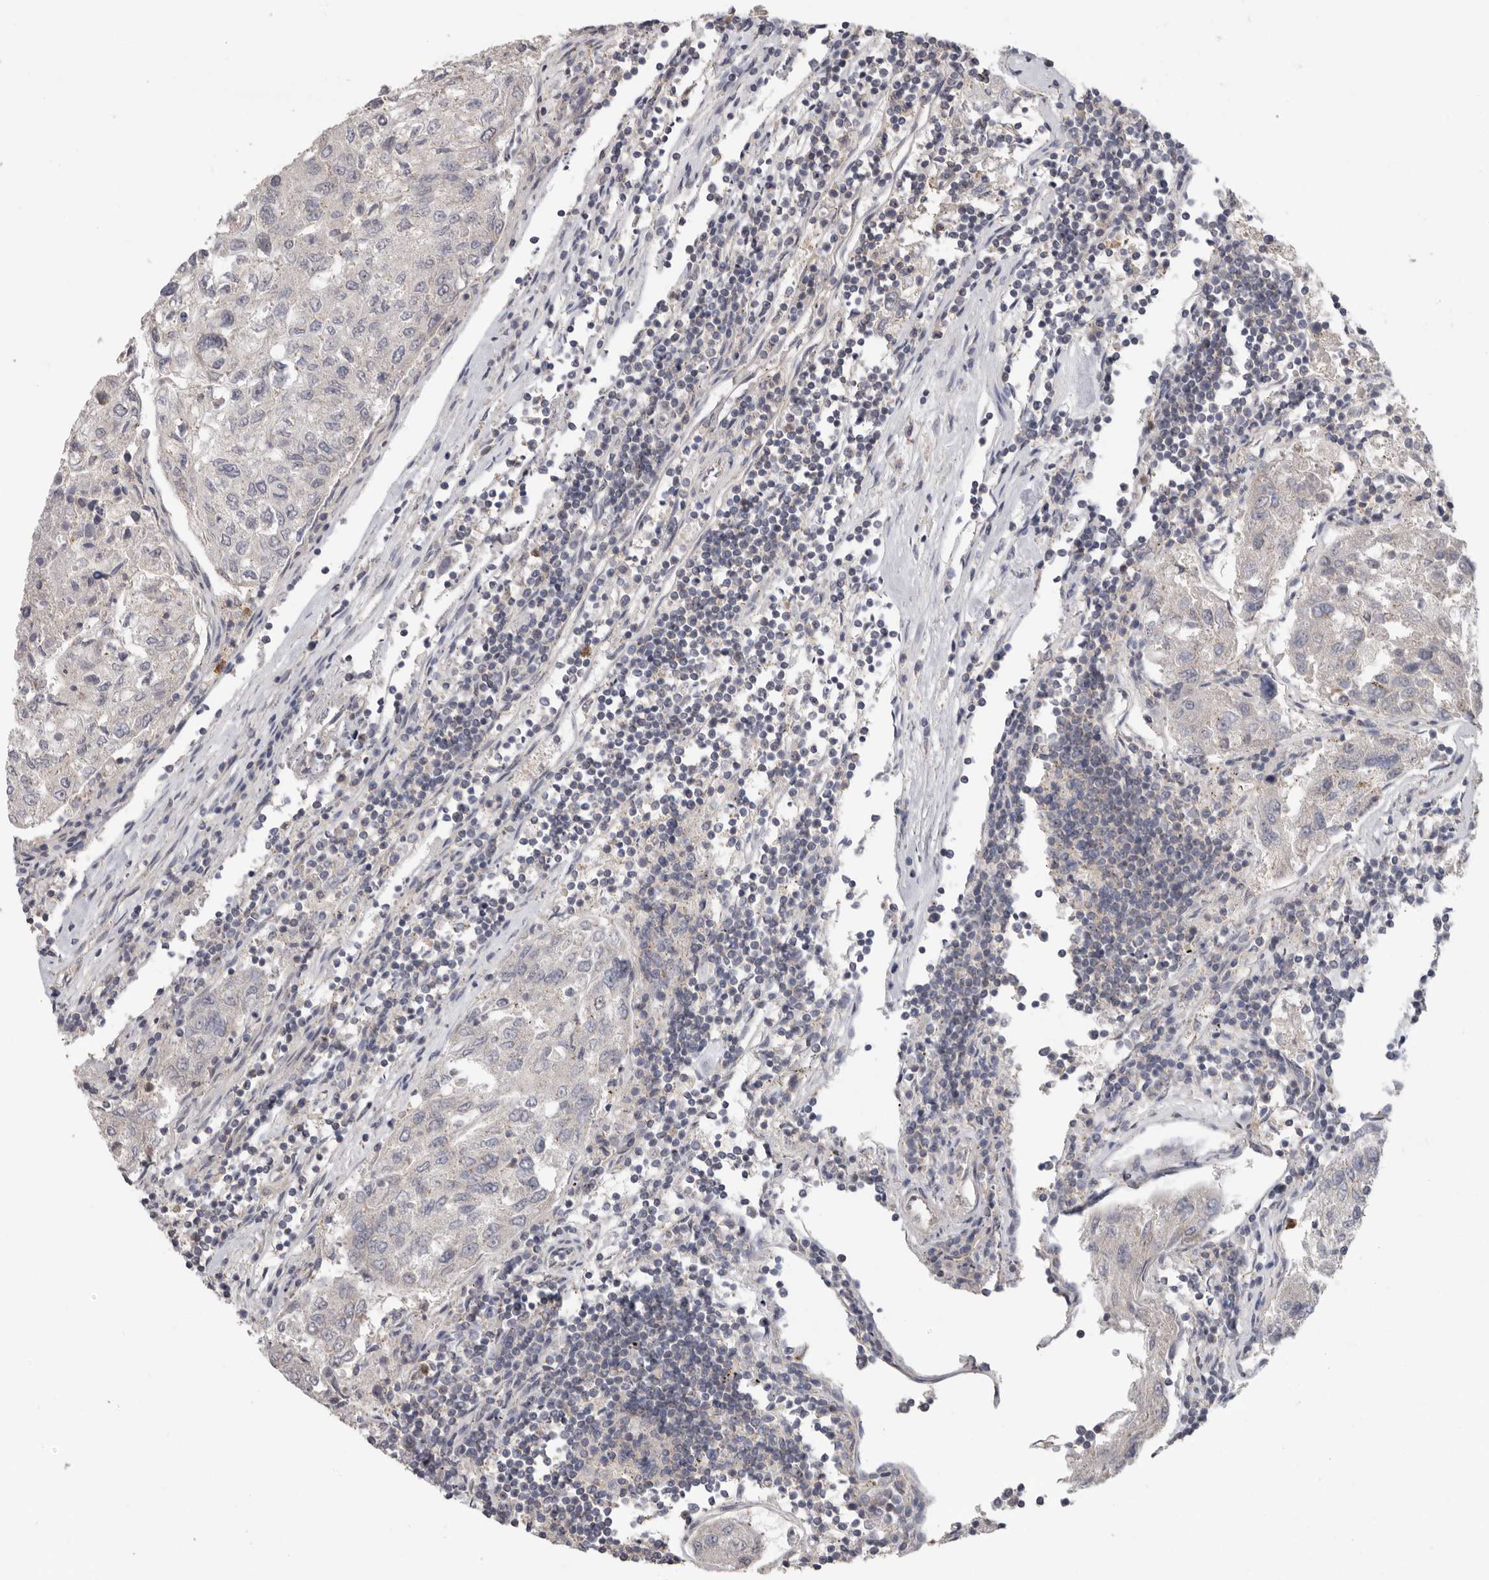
{"staining": {"intensity": "negative", "quantity": "none", "location": "none"}, "tissue": "urothelial cancer", "cell_type": "Tumor cells", "image_type": "cancer", "snomed": [{"axis": "morphology", "description": "Urothelial carcinoma, High grade"}, {"axis": "topography", "description": "Lymph node"}, {"axis": "topography", "description": "Urinary bladder"}], "caption": "Image shows no significant protein positivity in tumor cells of high-grade urothelial carcinoma.", "gene": "KLK5", "patient": {"sex": "male", "age": 51}}